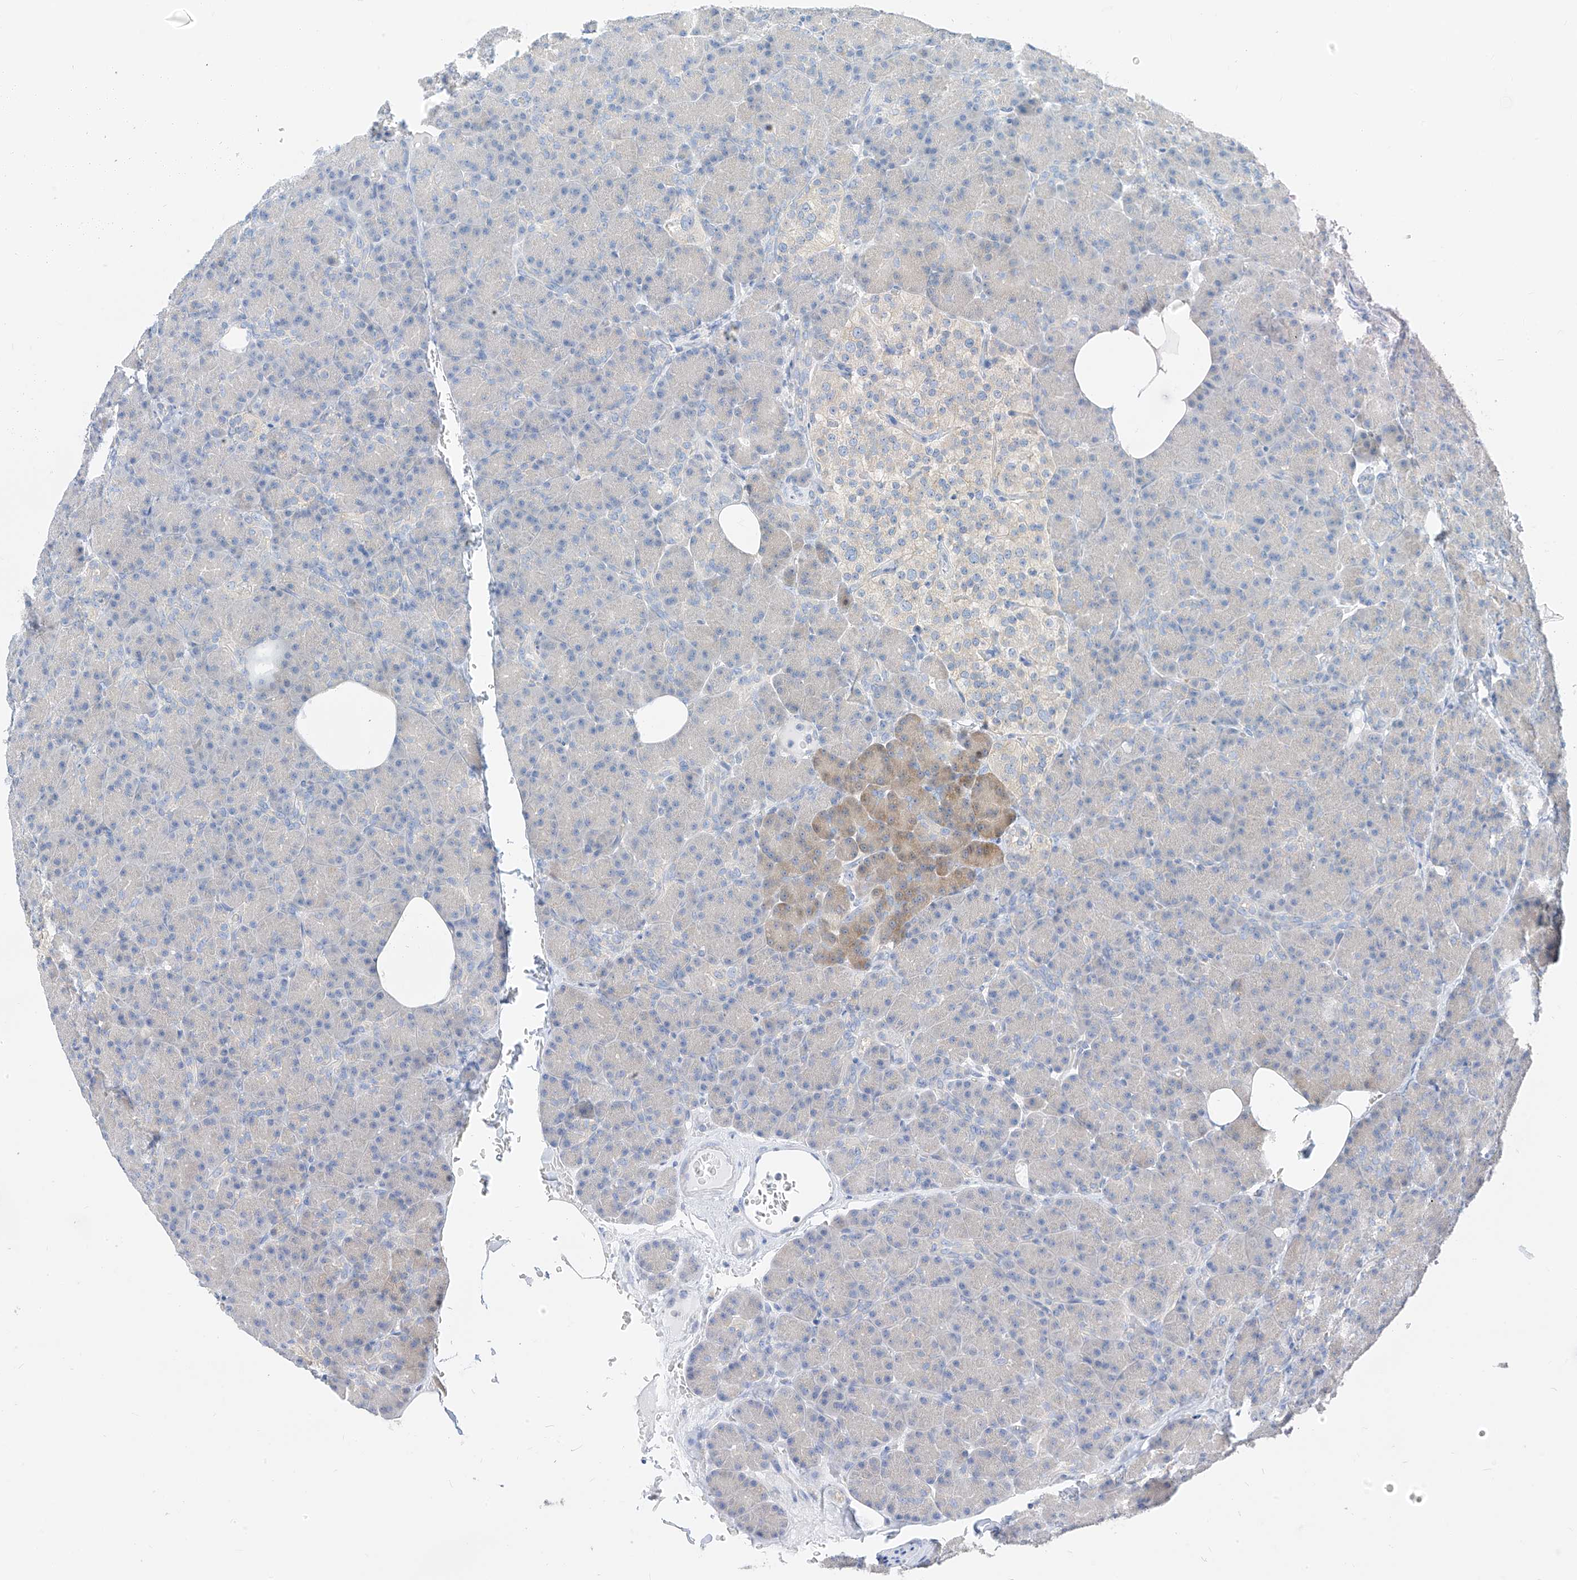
{"staining": {"intensity": "weak", "quantity": "<25%", "location": "cytoplasmic/membranous"}, "tissue": "pancreas", "cell_type": "Exocrine glandular cells", "image_type": "normal", "snomed": [{"axis": "morphology", "description": "Normal tissue, NOS"}, {"axis": "topography", "description": "Pancreas"}], "caption": "This is a image of immunohistochemistry staining of normal pancreas, which shows no staining in exocrine glandular cells.", "gene": "ZZEF1", "patient": {"sex": "female", "age": 43}}